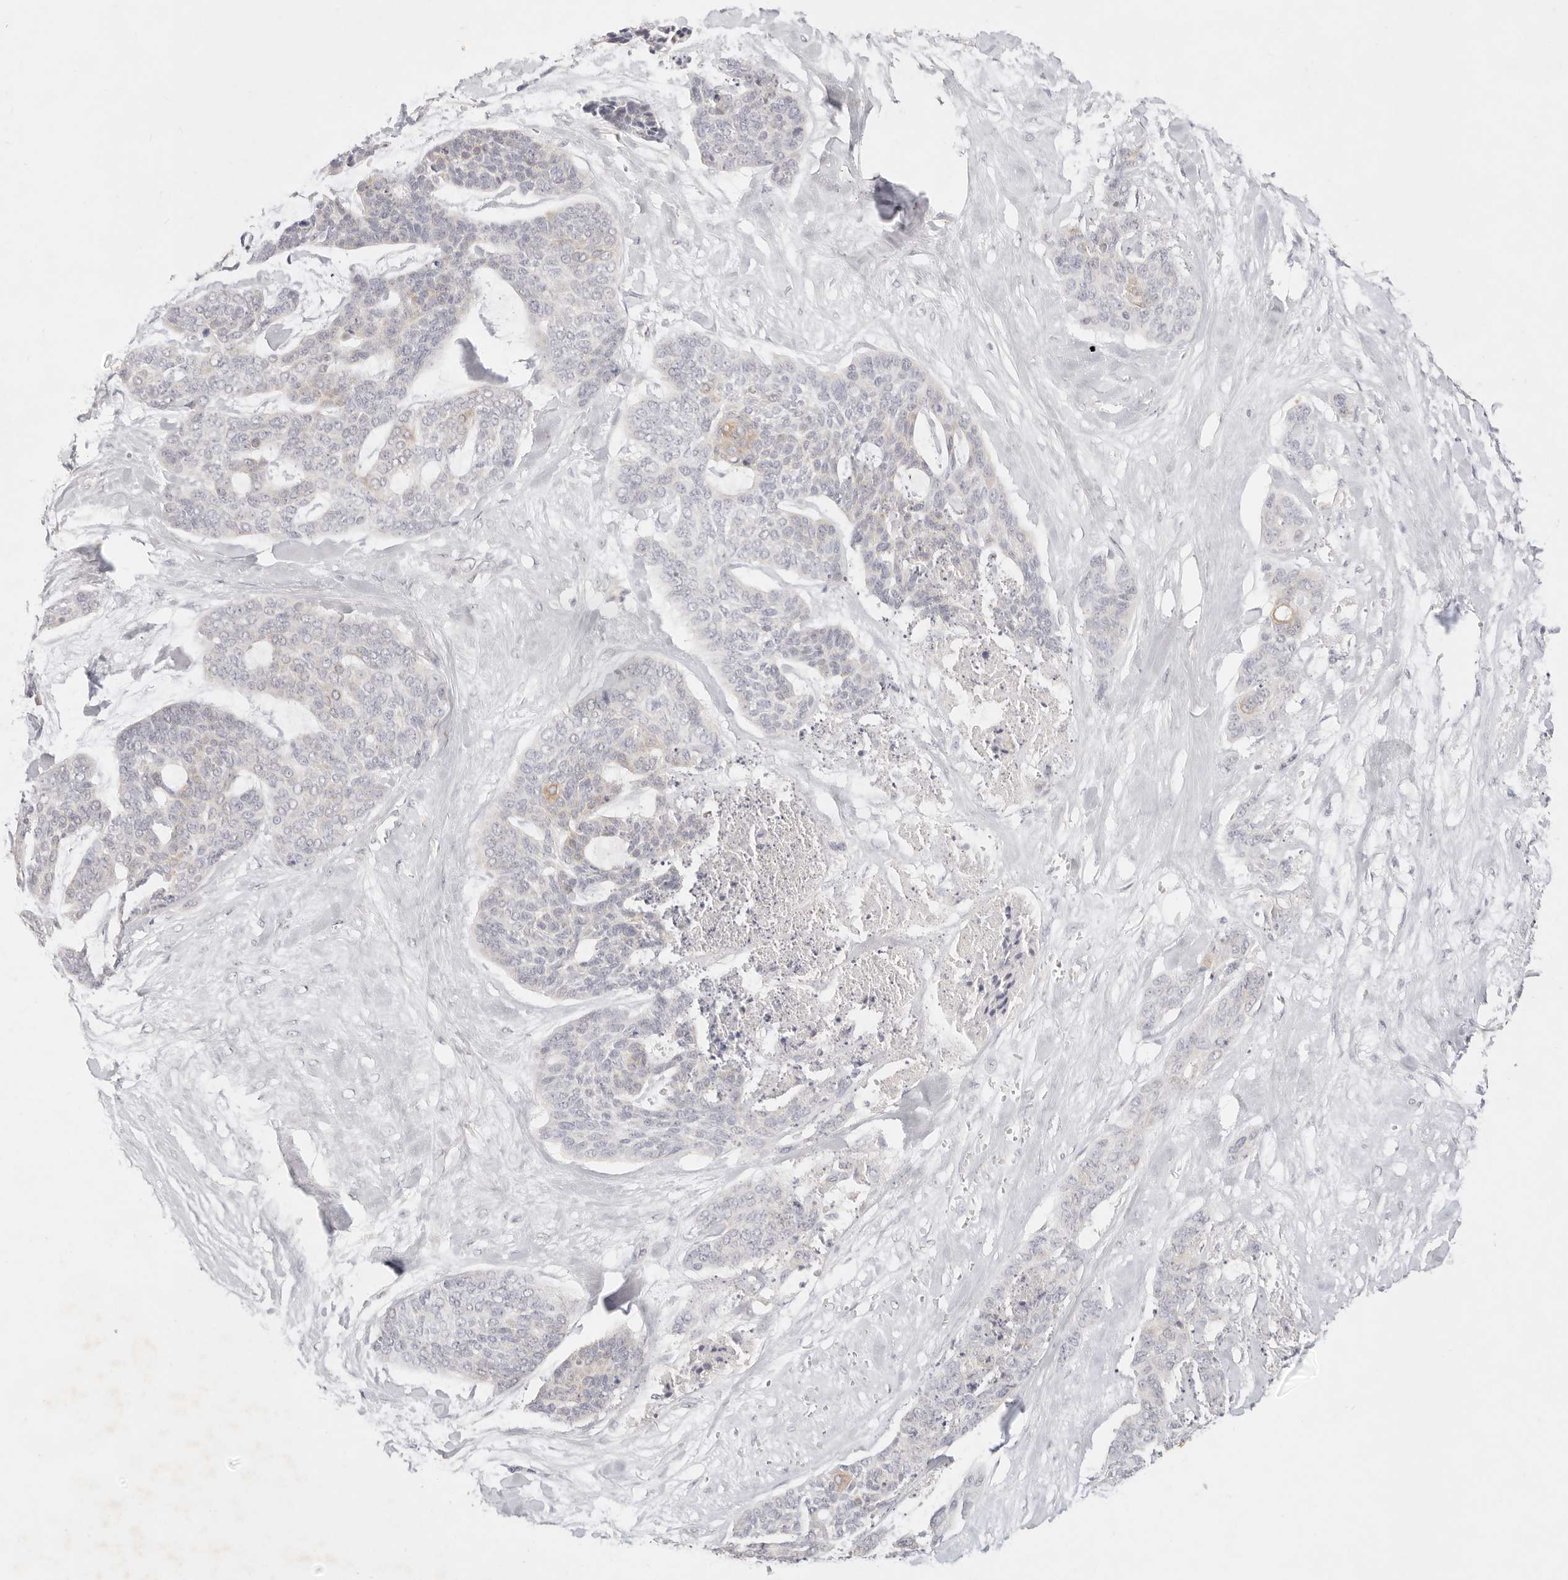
{"staining": {"intensity": "negative", "quantity": "none", "location": "none"}, "tissue": "skin cancer", "cell_type": "Tumor cells", "image_type": "cancer", "snomed": [{"axis": "morphology", "description": "Basal cell carcinoma"}, {"axis": "topography", "description": "Skin"}], "caption": "DAB (3,3'-diaminobenzidine) immunohistochemical staining of human skin basal cell carcinoma shows no significant positivity in tumor cells.", "gene": "GPR84", "patient": {"sex": "female", "age": 64}}